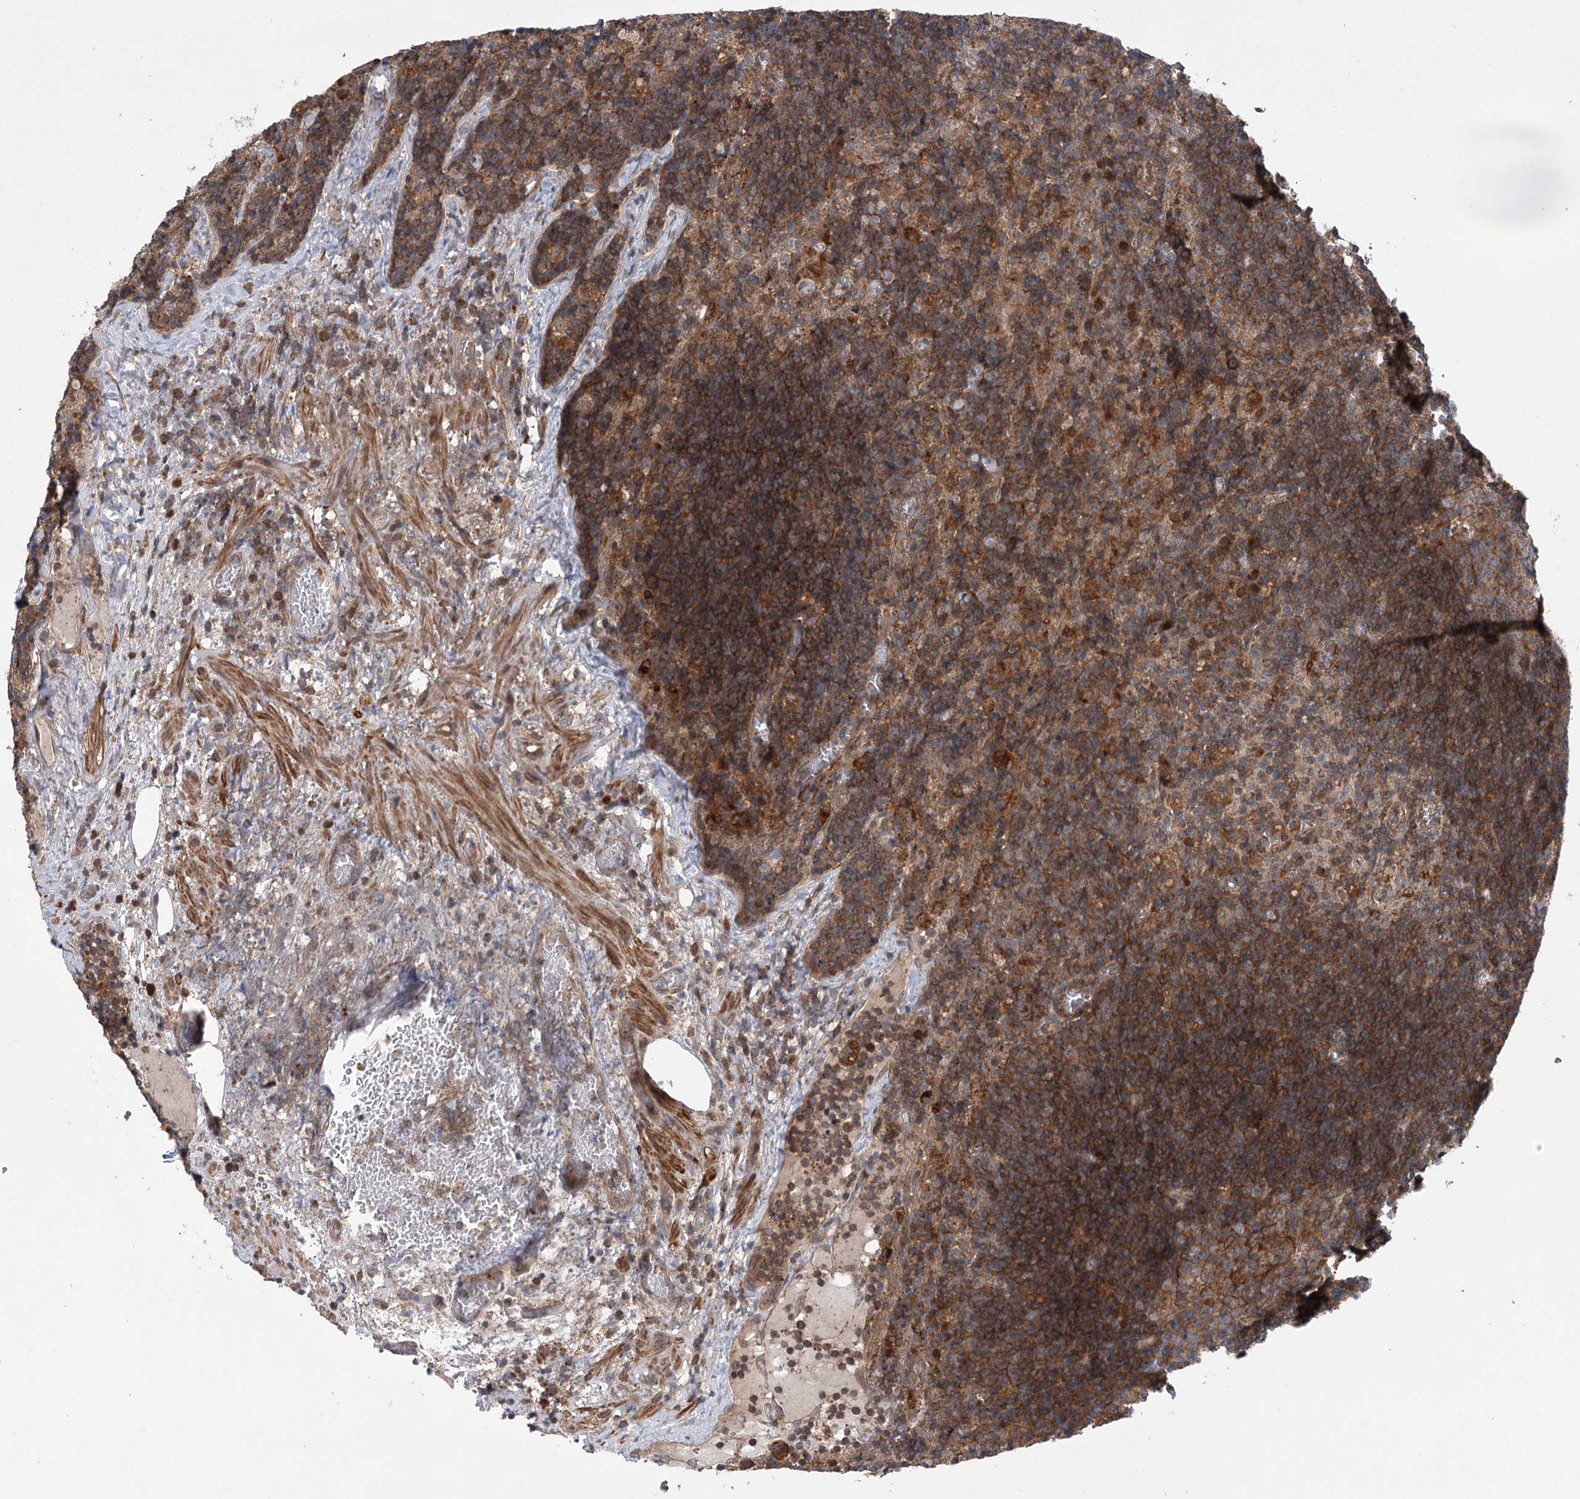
{"staining": {"intensity": "moderate", "quantity": ">75%", "location": "cytoplasmic/membranous"}, "tissue": "lymph node", "cell_type": "Germinal center cells", "image_type": "normal", "snomed": [{"axis": "morphology", "description": "Normal tissue, NOS"}, {"axis": "topography", "description": "Lymph node"}], "caption": "Immunohistochemical staining of benign lymph node demonstrates >75% levels of moderate cytoplasmic/membranous protein positivity in approximately >75% of germinal center cells. (Brightfield microscopy of DAB IHC at high magnification).", "gene": "VPS37B", "patient": {"sex": "male", "age": 69}}